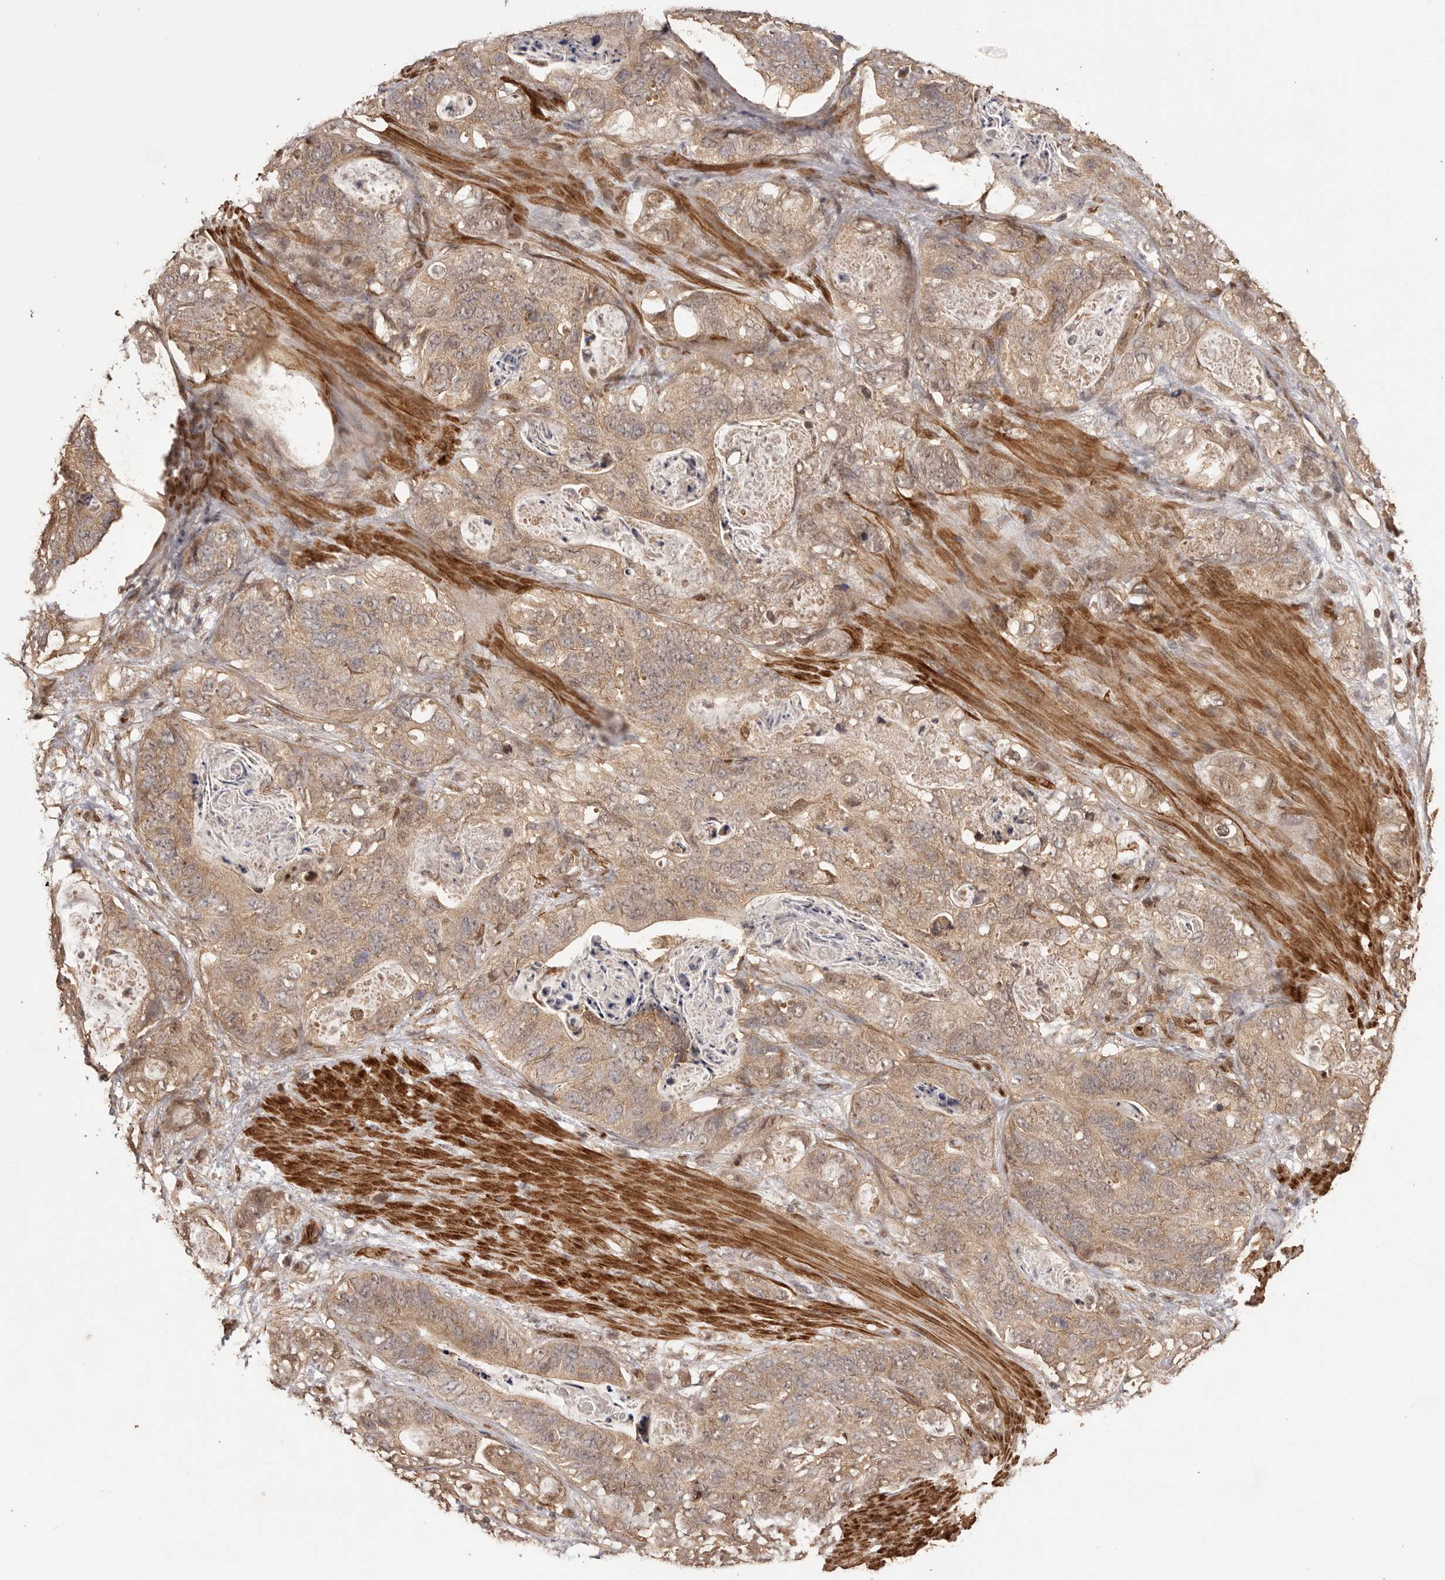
{"staining": {"intensity": "weak", "quantity": ">75%", "location": "cytoplasmic/membranous"}, "tissue": "stomach cancer", "cell_type": "Tumor cells", "image_type": "cancer", "snomed": [{"axis": "morphology", "description": "Normal tissue, NOS"}, {"axis": "morphology", "description": "Adenocarcinoma, NOS"}, {"axis": "topography", "description": "Stomach"}], "caption": "Tumor cells reveal low levels of weak cytoplasmic/membranous positivity in approximately >75% of cells in adenocarcinoma (stomach).", "gene": "UBR2", "patient": {"sex": "female", "age": 89}}